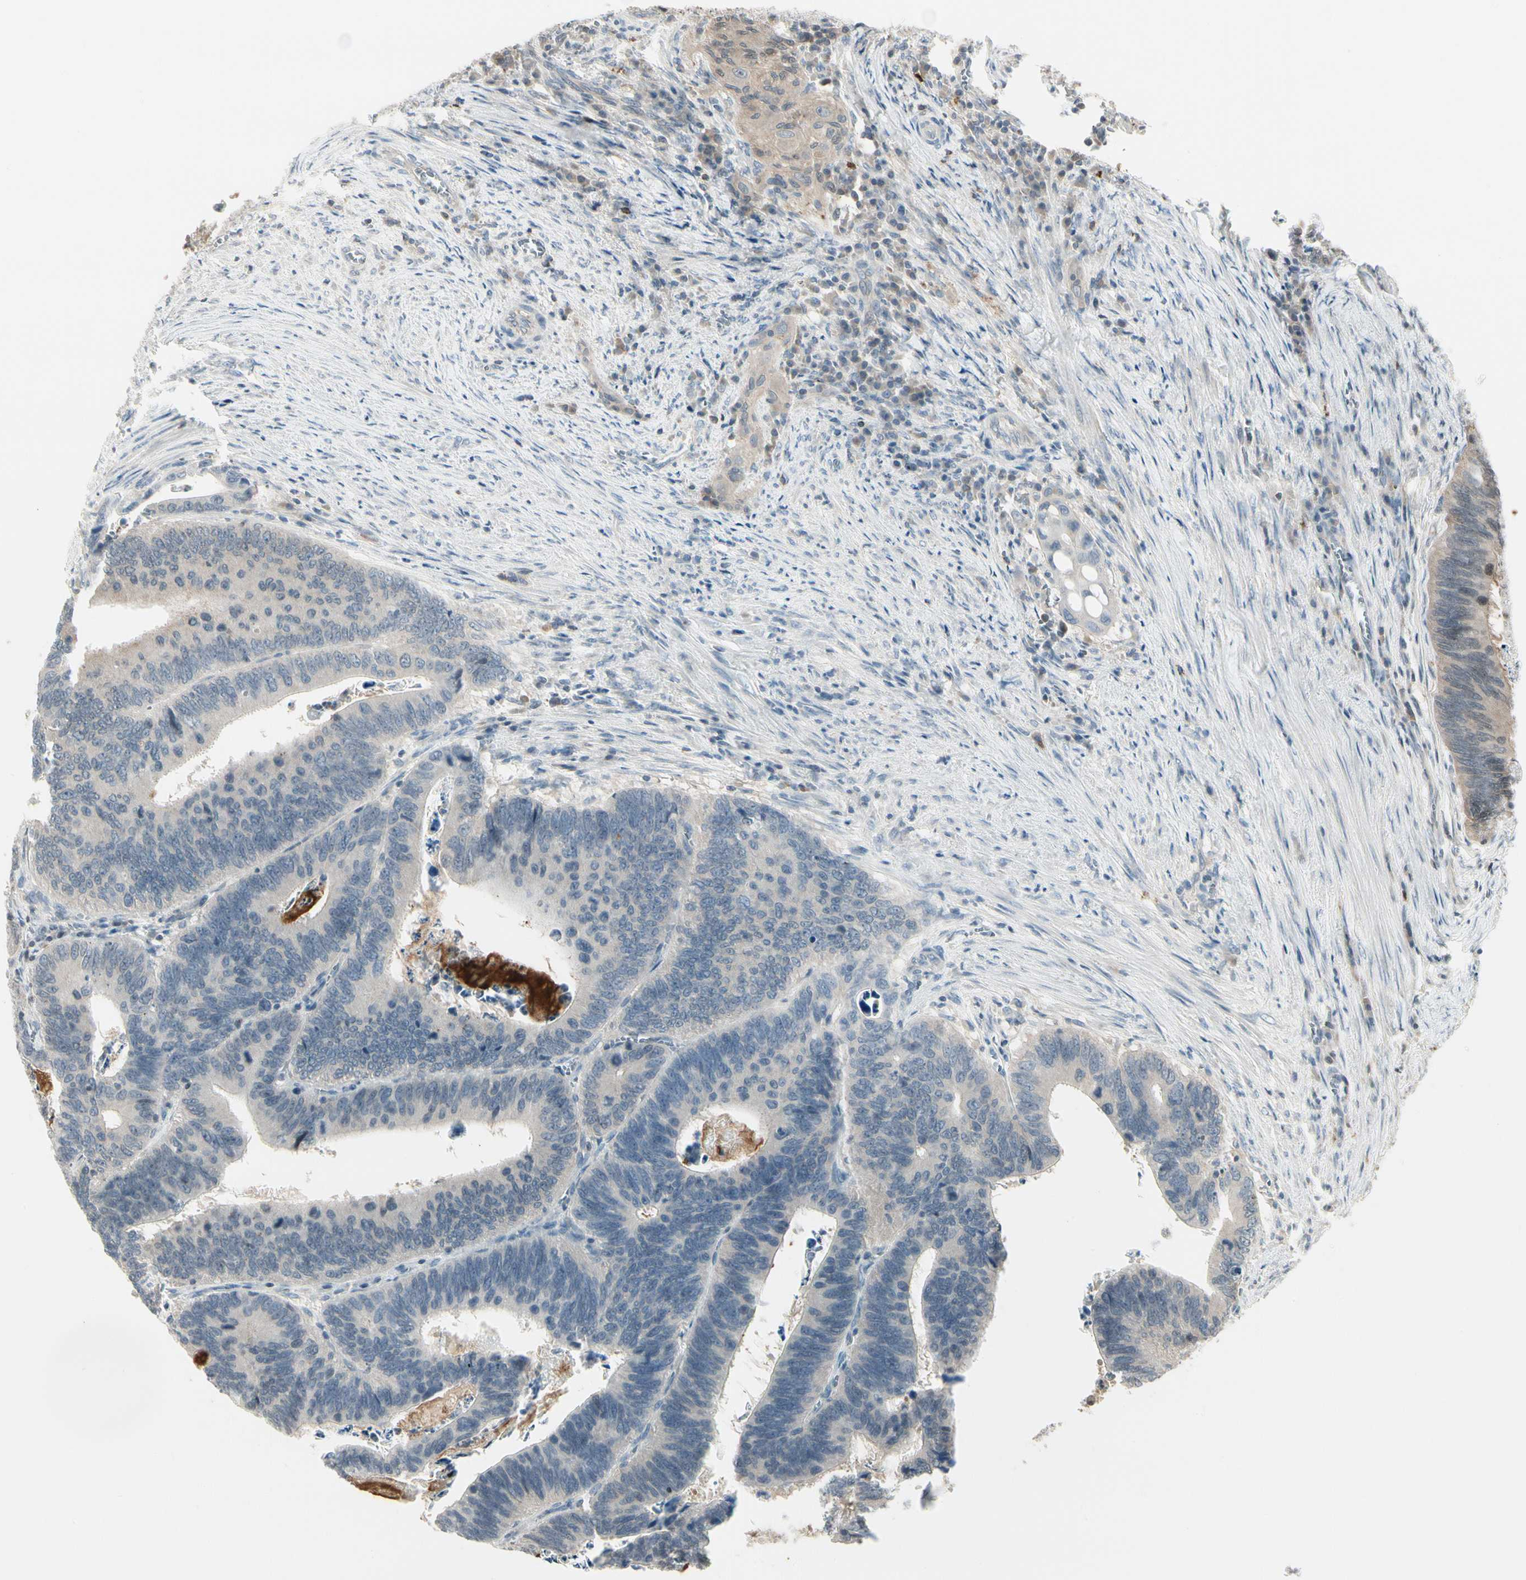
{"staining": {"intensity": "weak", "quantity": "<25%", "location": "cytoplasmic/membranous,nuclear"}, "tissue": "colorectal cancer", "cell_type": "Tumor cells", "image_type": "cancer", "snomed": [{"axis": "morphology", "description": "Adenocarcinoma, NOS"}, {"axis": "topography", "description": "Colon"}], "caption": "Tumor cells show no significant protein staining in colorectal adenocarcinoma.", "gene": "EVC", "patient": {"sex": "male", "age": 72}}